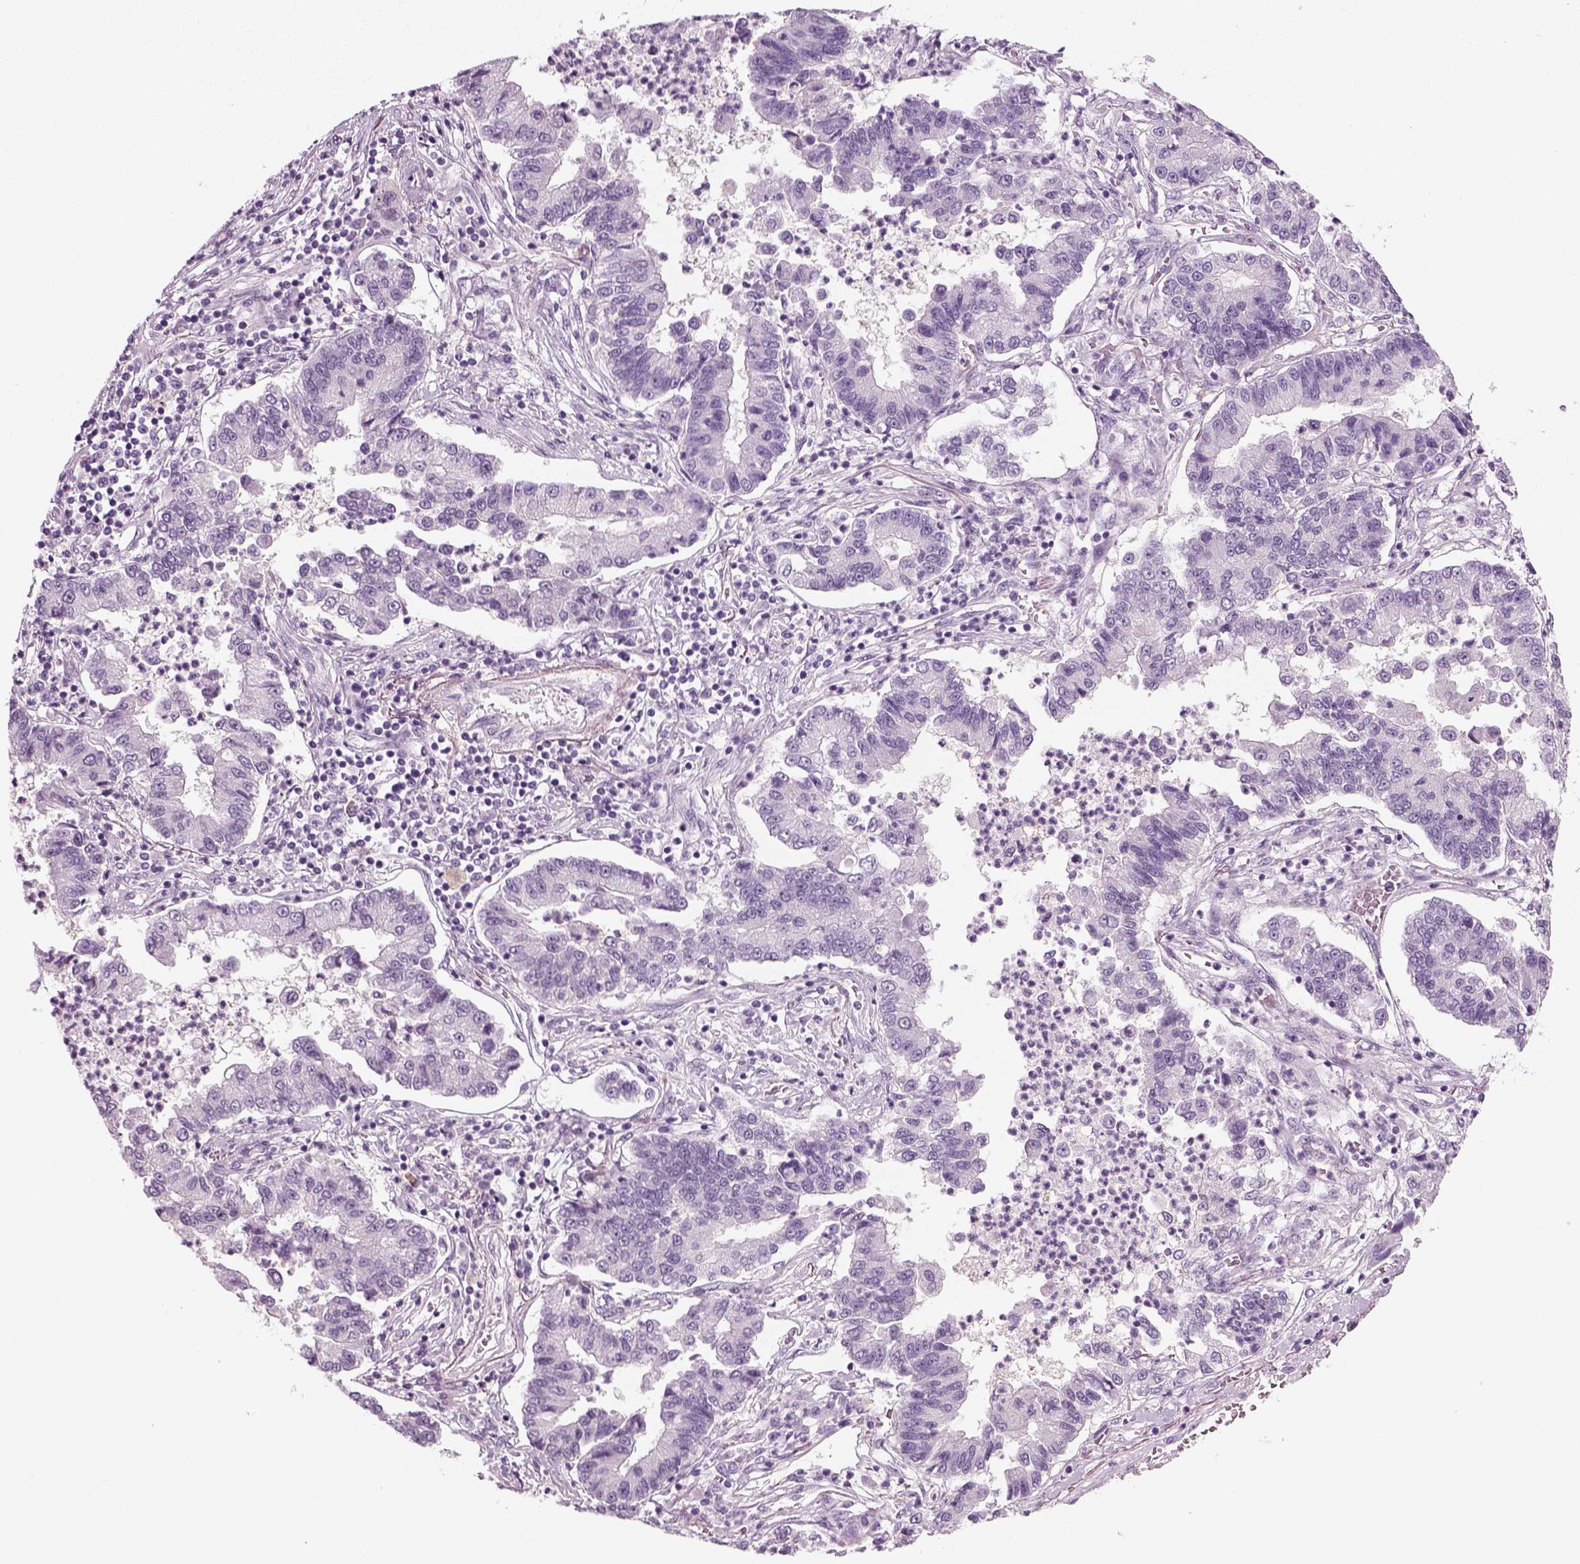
{"staining": {"intensity": "negative", "quantity": "none", "location": "none"}, "tissue": "lung cancer", "cell_type": "Tumor cells", "image_type": "cancer", "snomed": [{"axis": "morphology", "description": "Adenocarcinoma, NOS"}, {"axis": "topography", "description": "Lung"}], "caption": "There is no significant positivity in tumor cells of lung cancer (adenocarcinoma).", "gene": "KRT75", "patient": {"sex": "female", "age": 57}}